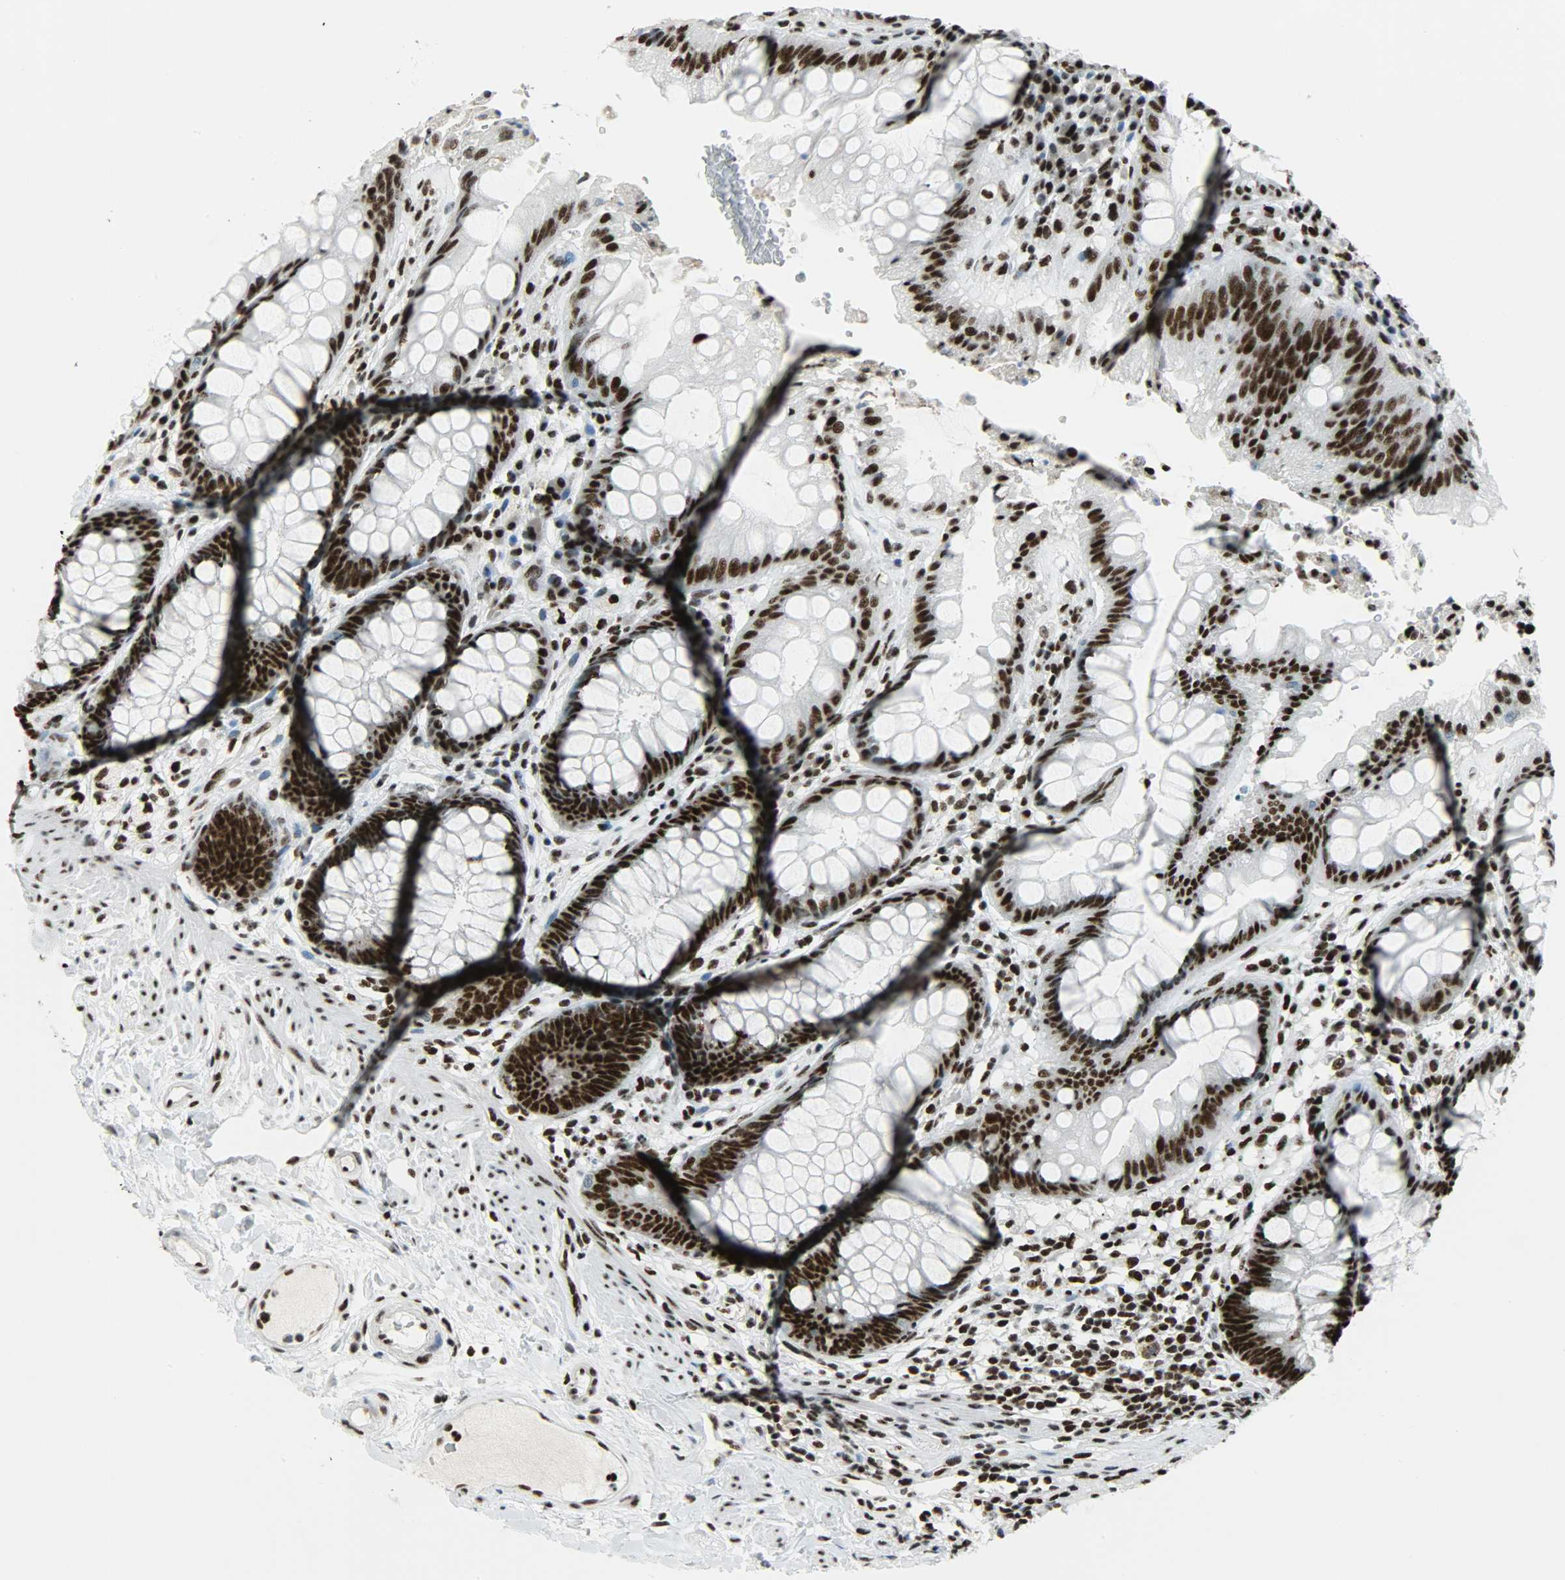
{"staining": {"intensity": "strong", "quantity": ">75%", "location": "nuclear"}, "tissue": "rectum", "cell_type": "Glandular cells", "image_type": "normal", "snomed": [{"axis": "morphology", "description": "Normal tissue, NOS"}, {"axis": "topography", "description": "Rectum"}], "caption": "Immunohistochemistry of unremarkable rectum exhibits high levels of strong nuclear positivity in approximately >75% of glandular cells. The staining was performed using DAB (3,3'-diaminobenzidine), with brown indicating positive protein expression. Nuclei are stained blue with hematoxylin.", "gene": "SNRPA", "patient": {"sex": "female", "age": 46}}